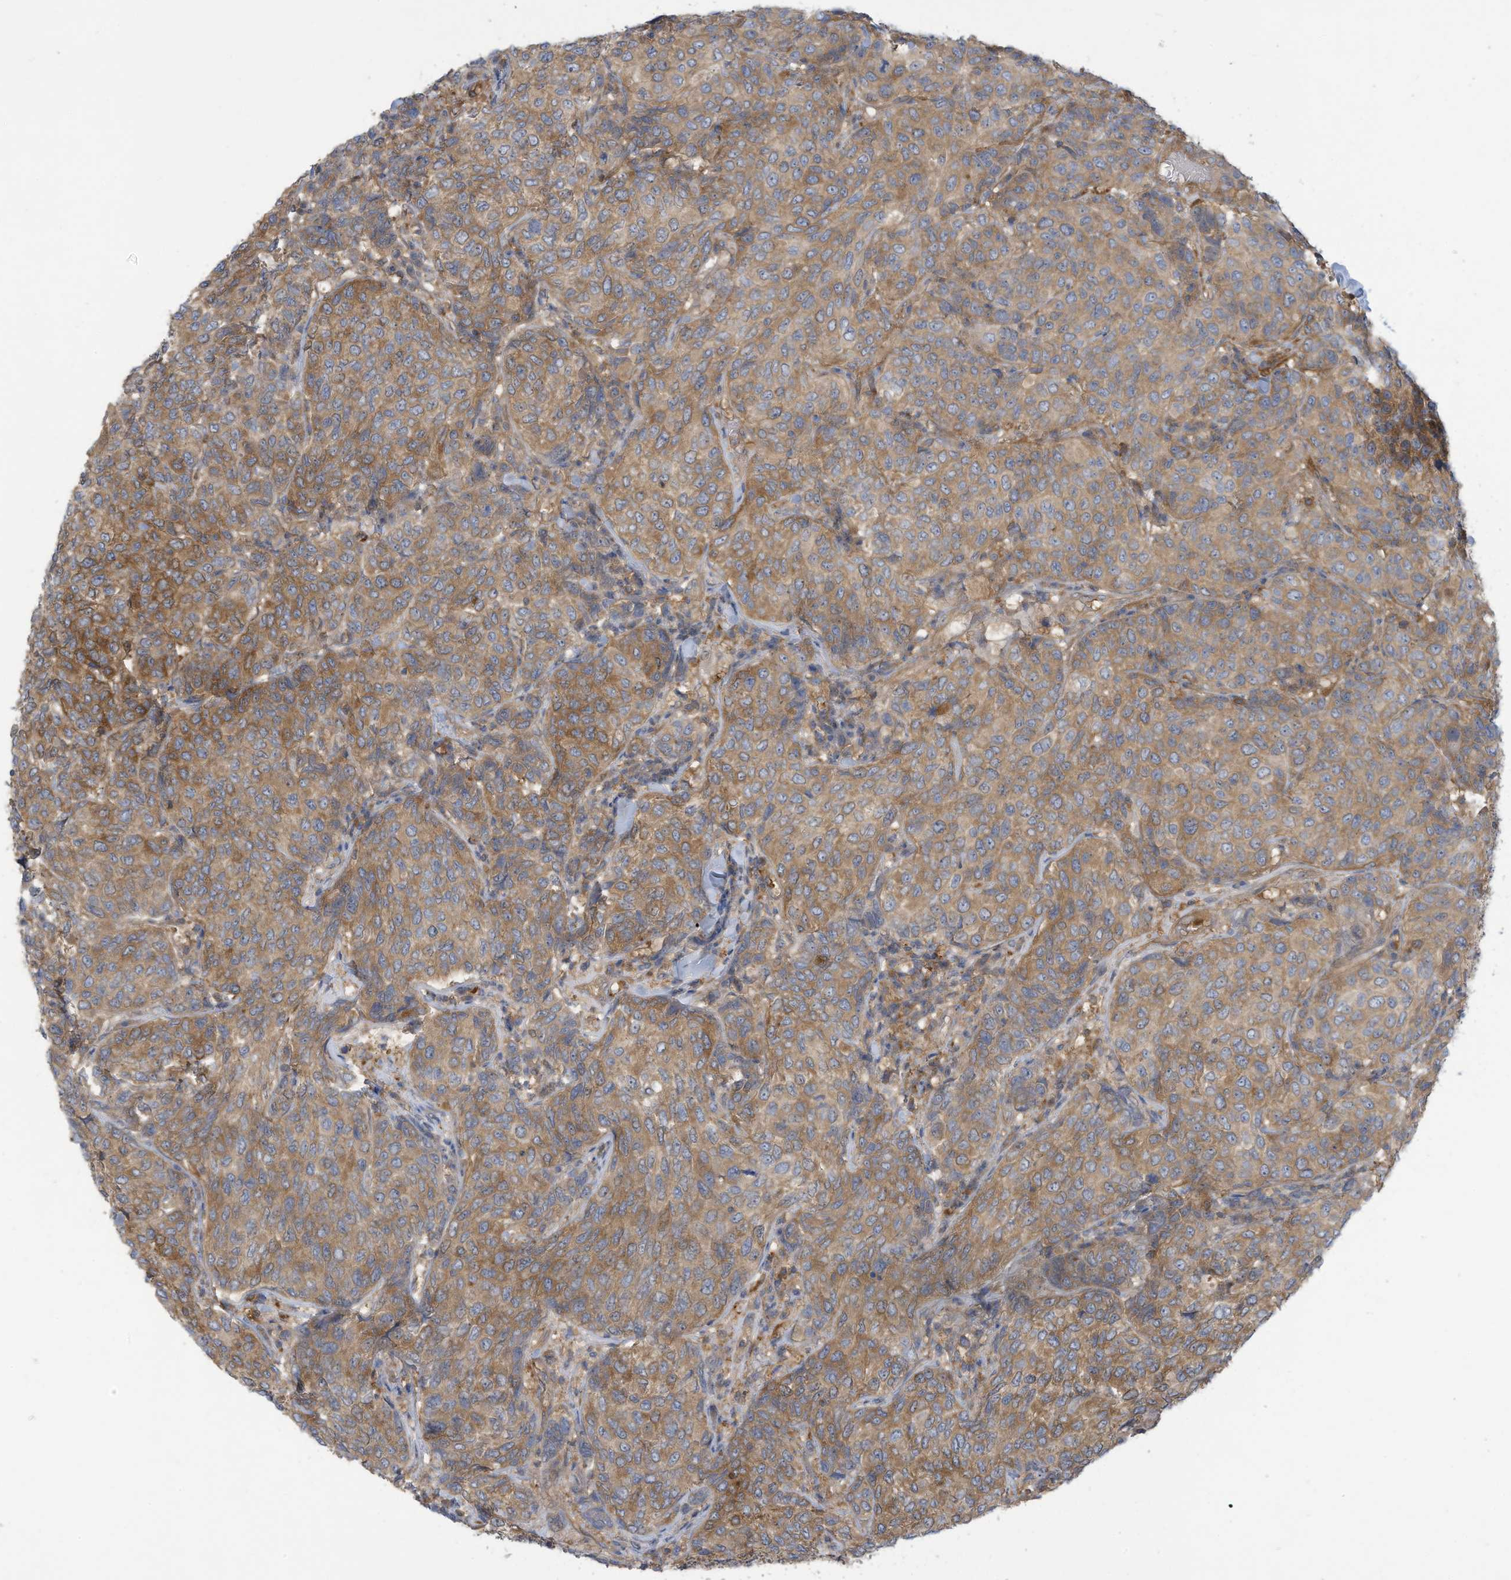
{"staining": {"intensity": "moderate", "quantity": ">75%", "location": "cytoplasmic/membranous"}, "tissue": "breast cancer", "cell_type": "Tumor cells", "image_type": "cancer", "snomed": [{"axis": "morphology", "description": "Duct carcinoma"}, {"axis": "topography", "description": "Breast"}], "caption": "Immunohistochemical staining of human breast cancer exhibits medium levels of moderate cytoplasmic/membranous expression in about >75% of tumor cells.", "gene": "ADI1", "patient": {"sex": "female", "age": 55}}